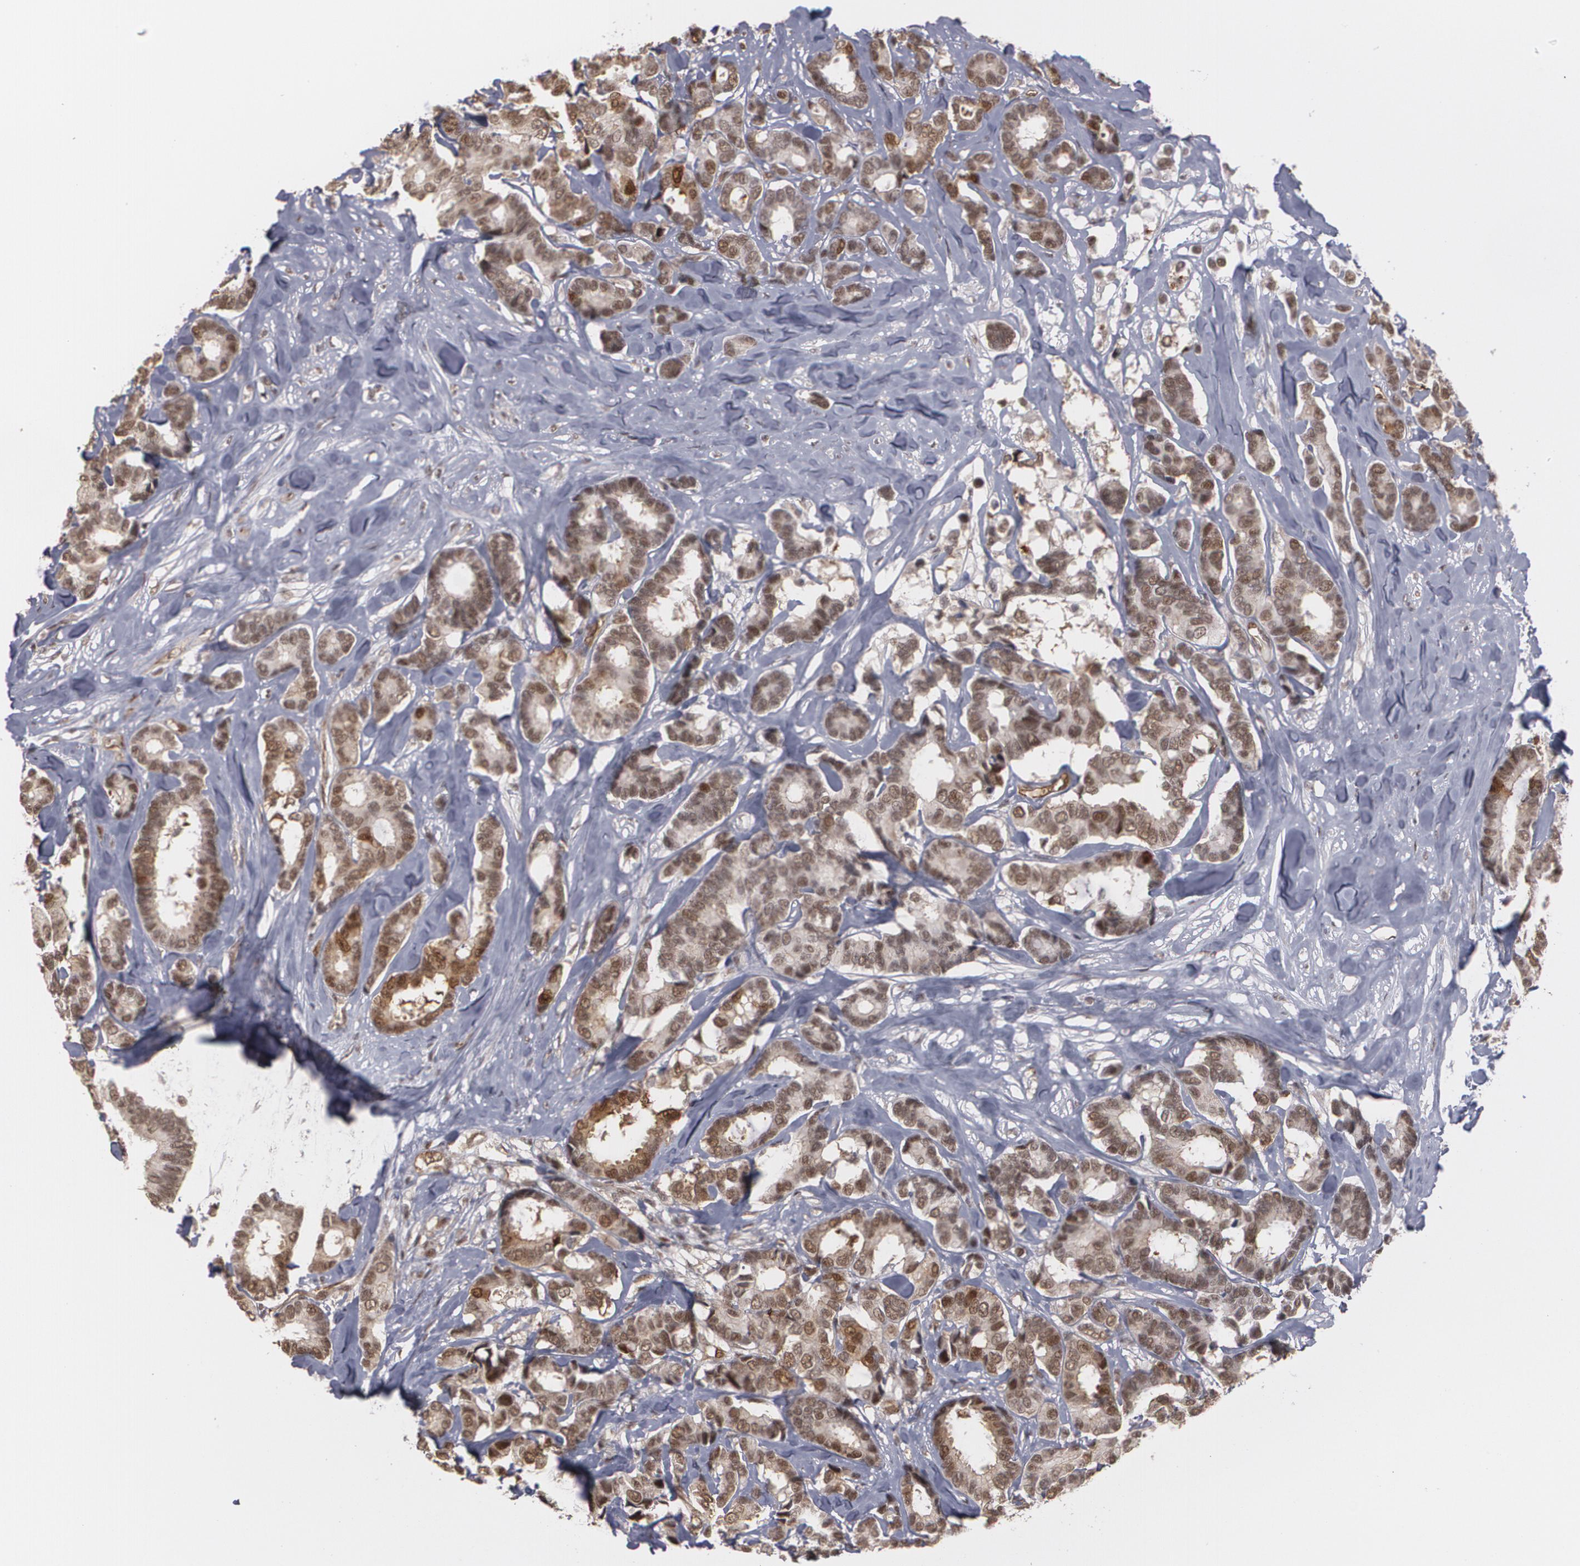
{"staining": {"intensity": "moderate", "quantity": ">75%", "location": "nuclear"}, "tissue": "breast cancer", "cell_type": "Tumor cells", "image_type": "cancer", "snomed": [{"axis": "morphology", "description": "Duct carcinoma"}, {"axis": "topography", "description": "Breast"}], "caption": "Human breast cancer stained for a protein (brown) exhibits moderate nuclear positive expression in approximately >75% of tumor cells.", "gene": "ZNF75A", "patient": {"sex": "female", "age": 87}}